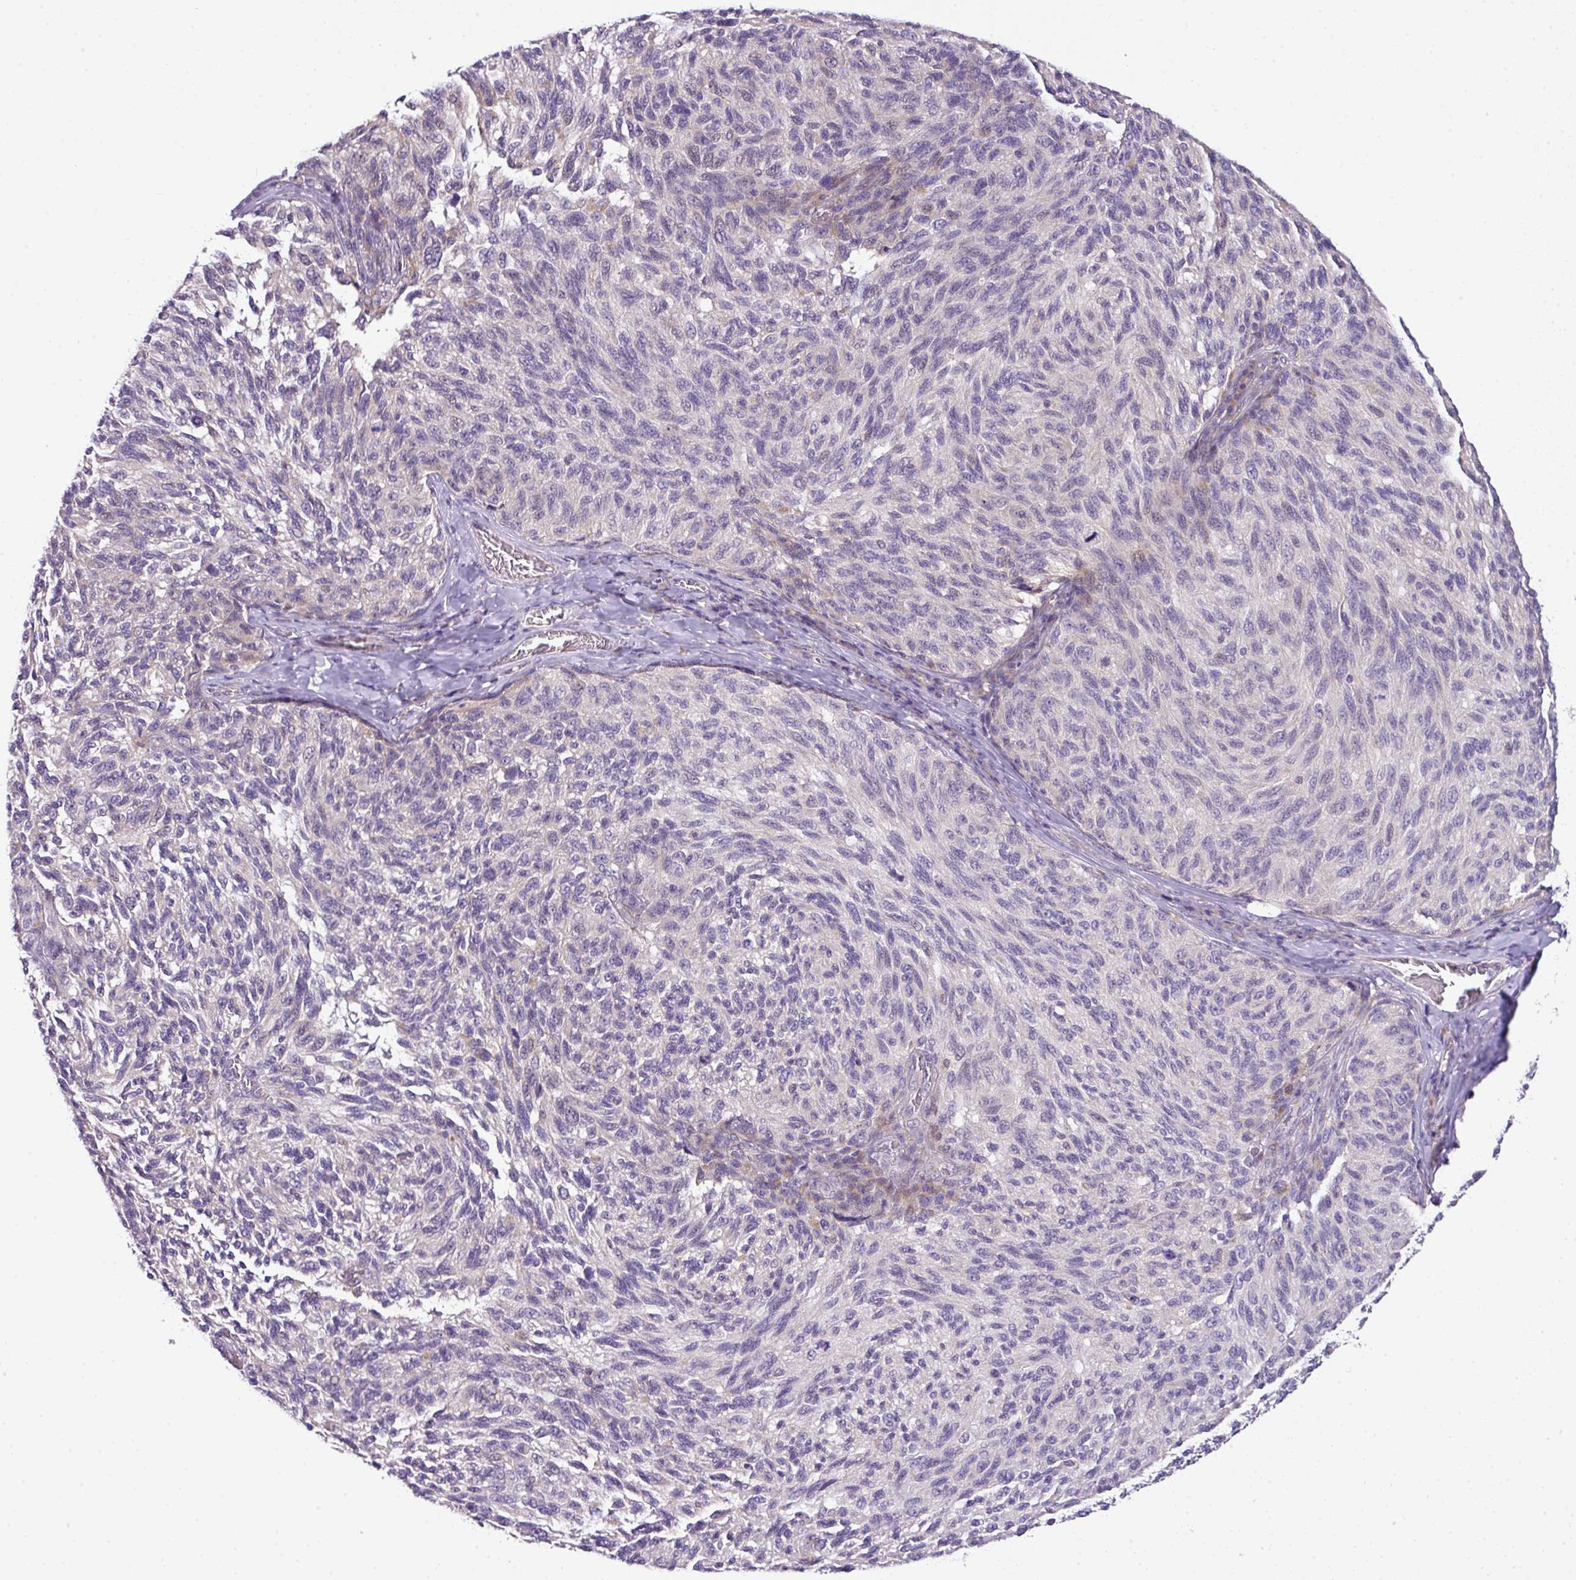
{"staining": {"intensity": "negative", "quantity": "none", "location": "none"}, "tissue": "melanoma", "cell_type": "Tumor cells", "image_type": "cancer", "snomed": [{"axis": "morphology", "description": "Malignant melanoma, NOS"}, {"axis": "topography", "description": "Skin"}], "caption": "An immunohistochemistry (IHC) photomicrograph of malignant melanoma is shown. There is no staining in tumor cells of malignant melanoma. (Brightfield microscopy of DAB (3,3'-diaminobenzidine) IHC at high magnification).", "gene": "PIK3R5", "patient": {"sex": "female", "age": 73}}